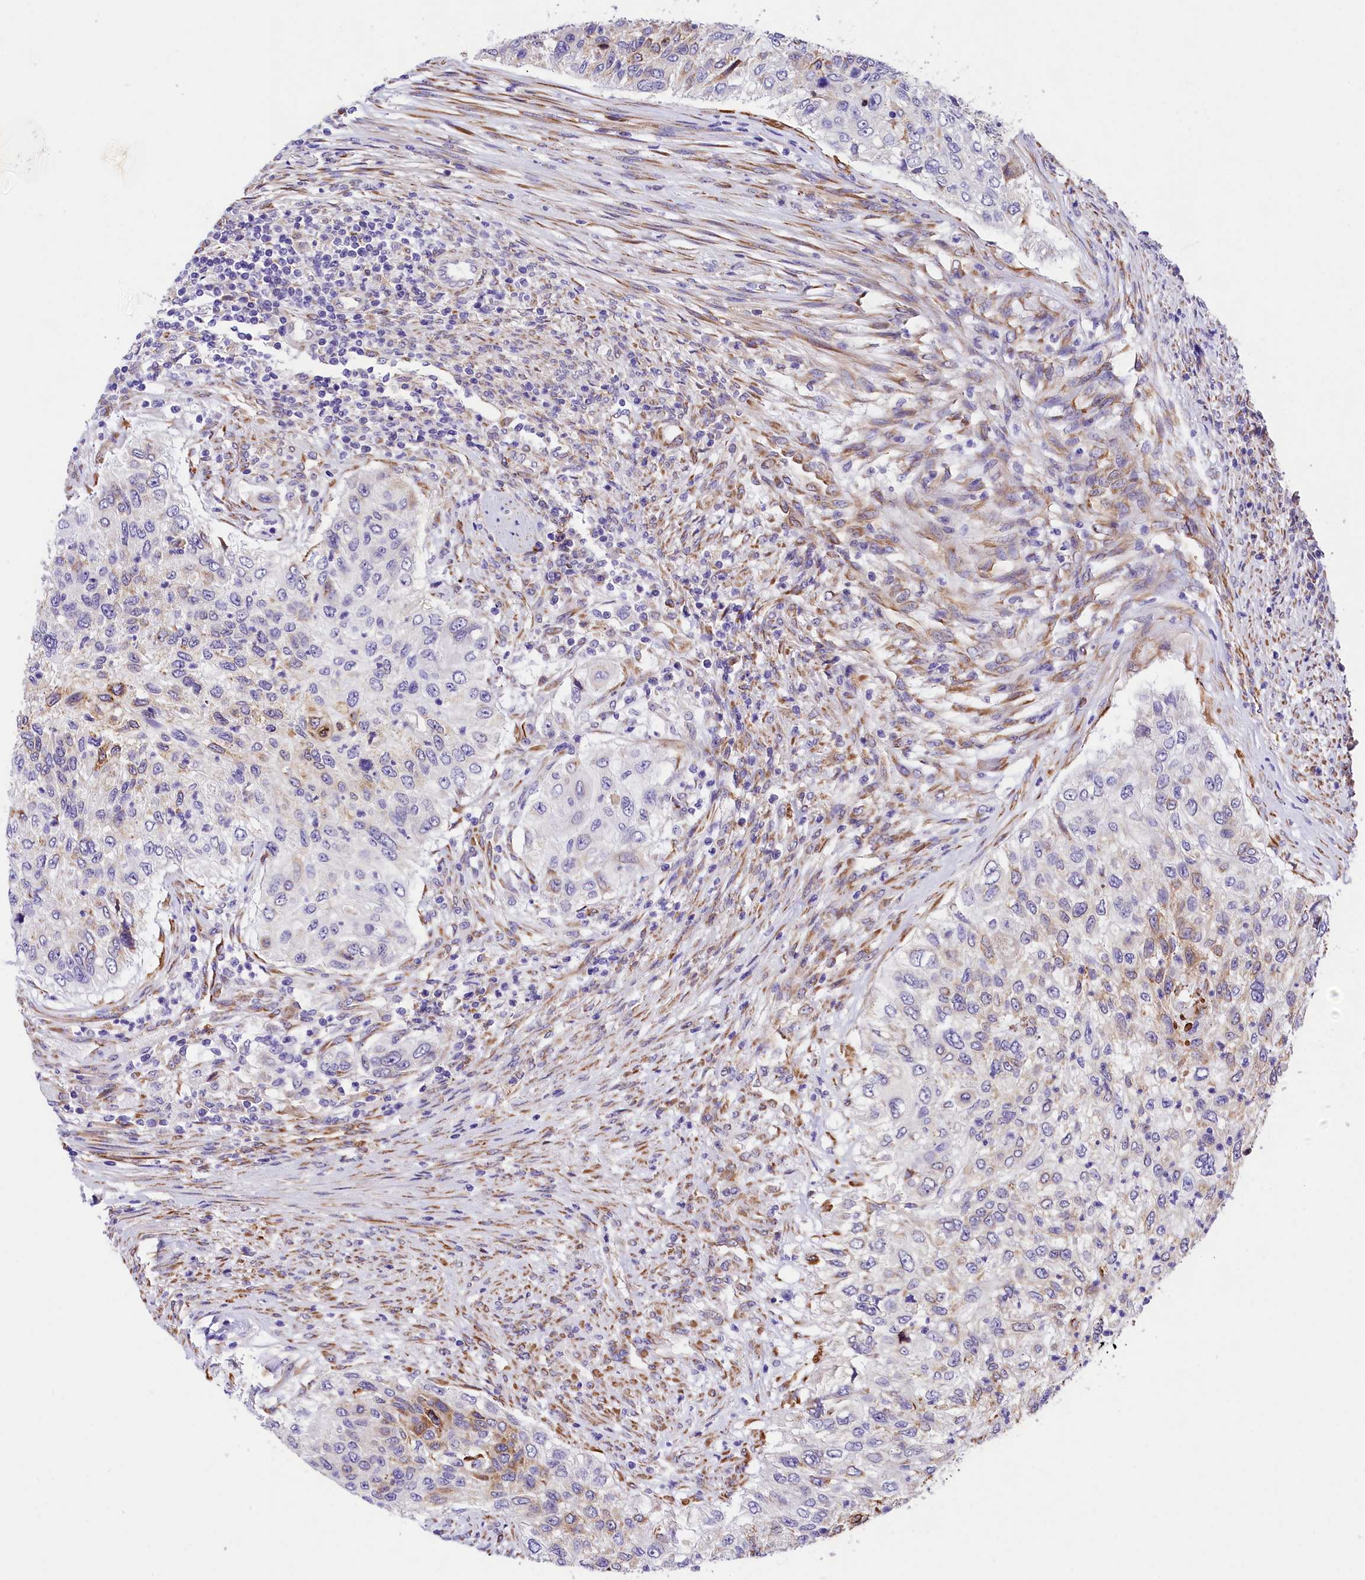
{"staining": {"intensity": "moderate", "quantity": "<25%", "location": "cytoplasmic/membranous"}, "tissue": "urothelial cancer", "cell_type": "Tumor cells", "image_type": "cancer", "snomed": [{"axis": "morphology", "description": "Urothelial carcinoma, High grade"}, {"axis": "topography", "description": "Urinary bladder"}], "caption": "Urothelial cancer was stained to show a protein in brown. There is low levels of moderate cytoplasmic/membranous expression in approximately <25% of tumor cells.", "gene": "ITGA1", "patient": {"sex": "female", "age": 60}}